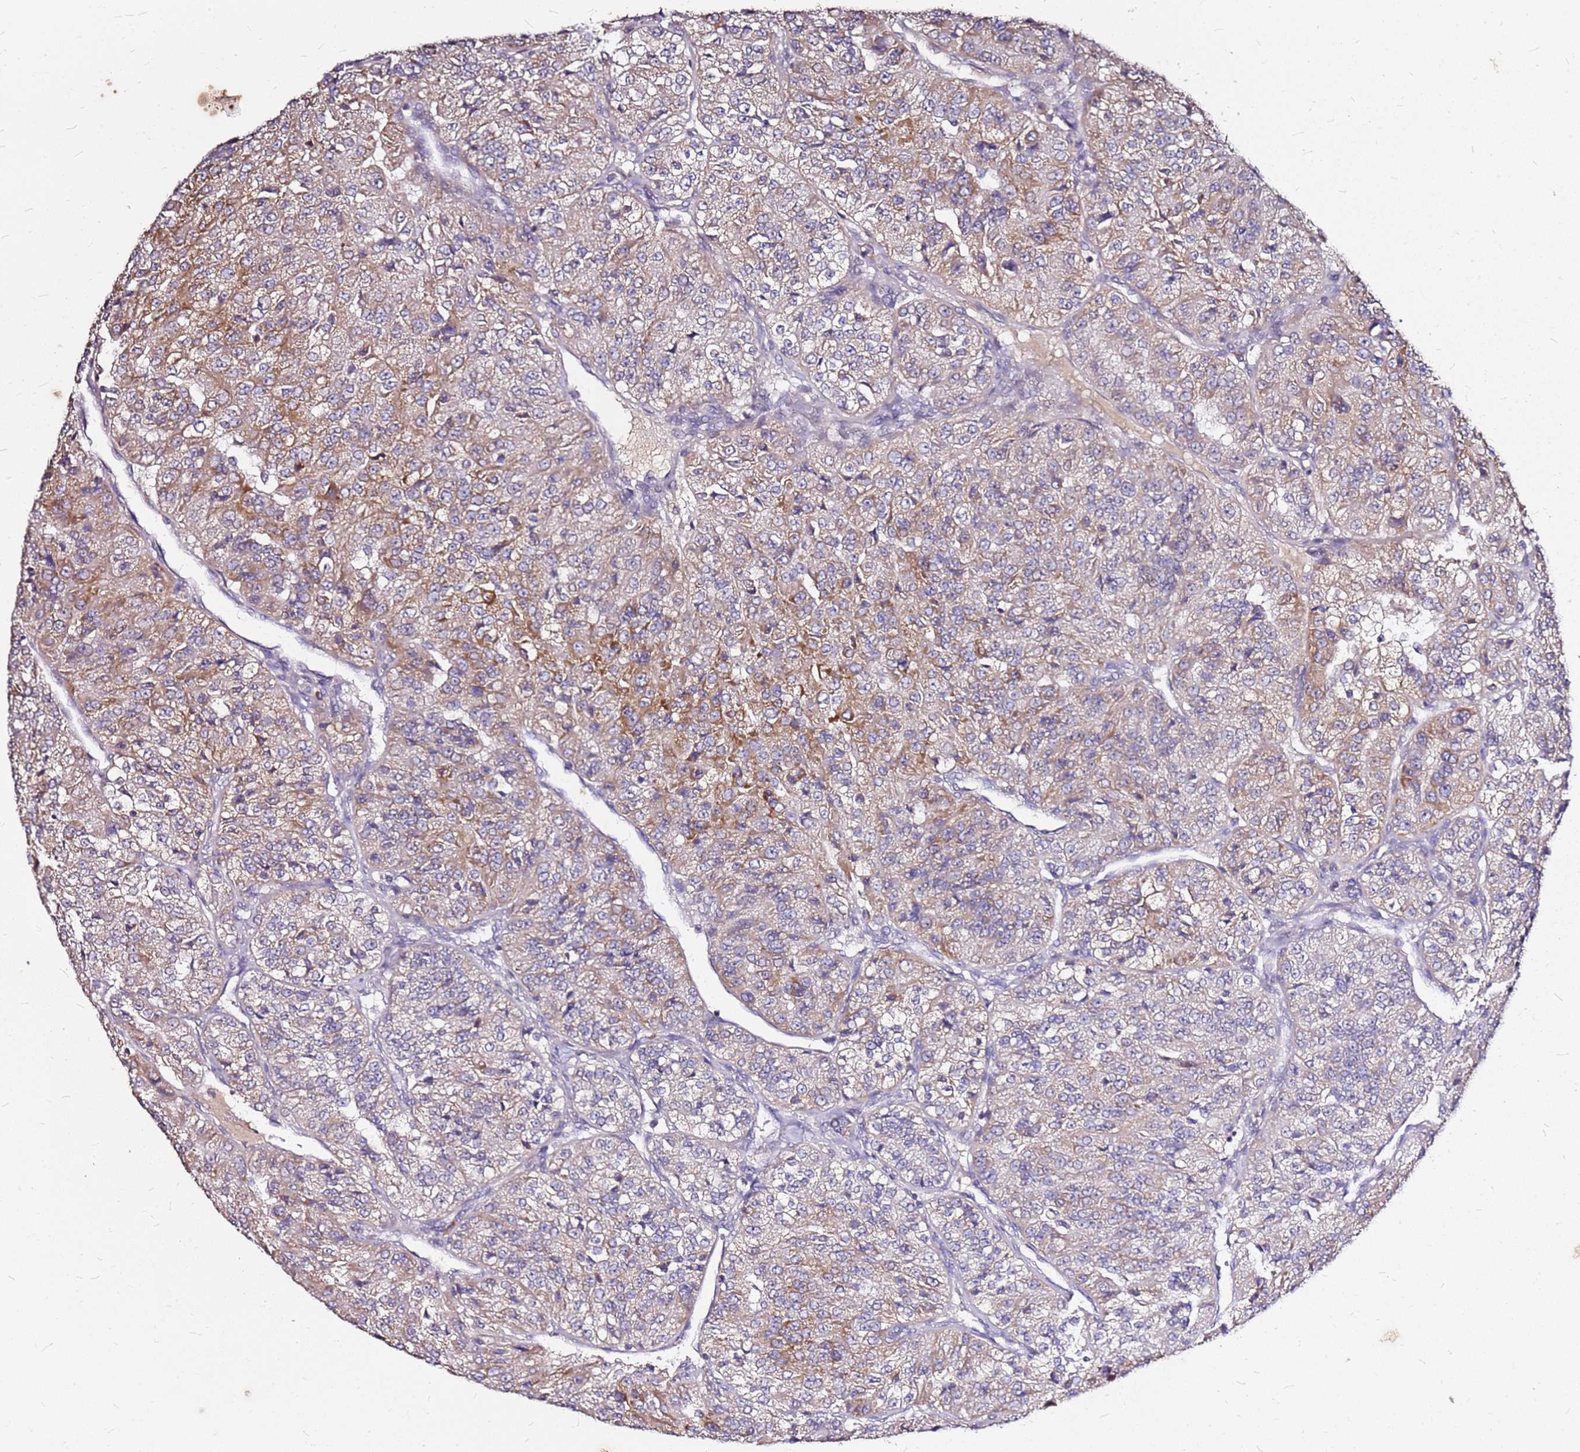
{"staining": {"intensity": "moderate", "quantity": ">75%", "location": "cytoplasmic/membranous"}, "tissue": "renal cancer", "cell_type": "Tumor cells", "image_type": "cancer", "snomed": [{"axis": "morphology", "description": "Adenocarcinoma, NOS"}, {"axis": "topography", "description": "Kidney"}], "caption": "This image shows IHC staining of renal adenocarcinoma, with medium moderate cytoplasmic/membranous staining in approximately >75% of tumor cells.", "gene": "DCDC2C", "patient": {"sex": "female", "age": 63}}